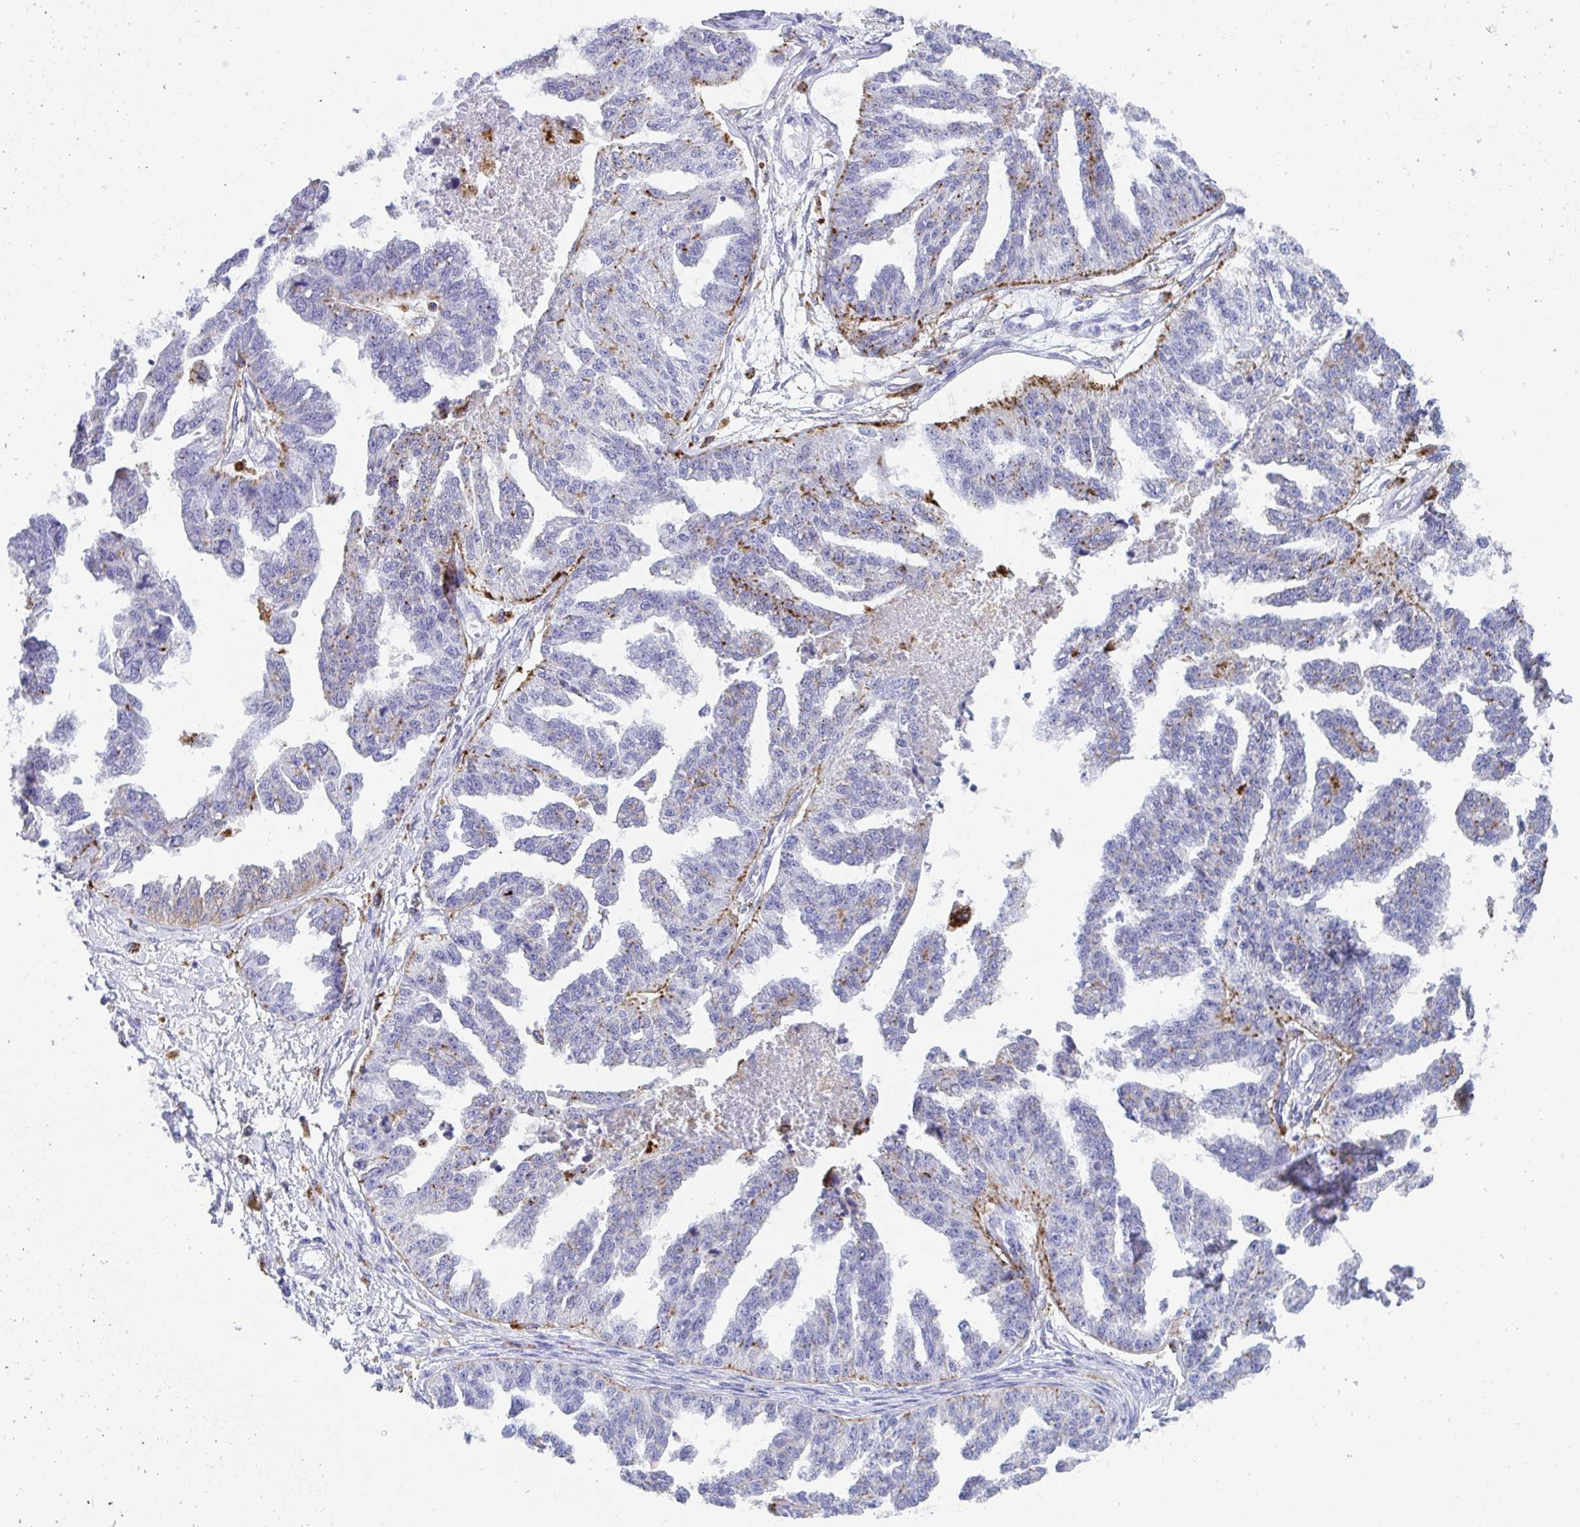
{"staining": {"intensity": "moderate", "quantity": "<25%", "location": "cytoplasmic/membranous"}, "tissue": "ovarian cancer", "cell_type": "Tumor cells", "image_type": "cancer", "snomed": [{"axis": "morphology", "description": "Cystadenocarcinoma, serous, NOS"}, {"axis": "topography", "description": "Ovary"}], "caption": "Serous cystadenocarcinoma (ovarian) stained for a protein demonstrates moderate cytoplasmic/membranous positivity in tumor cells.", "gene": "CPVL", "patient": {"sex": "female", "age": 58}}